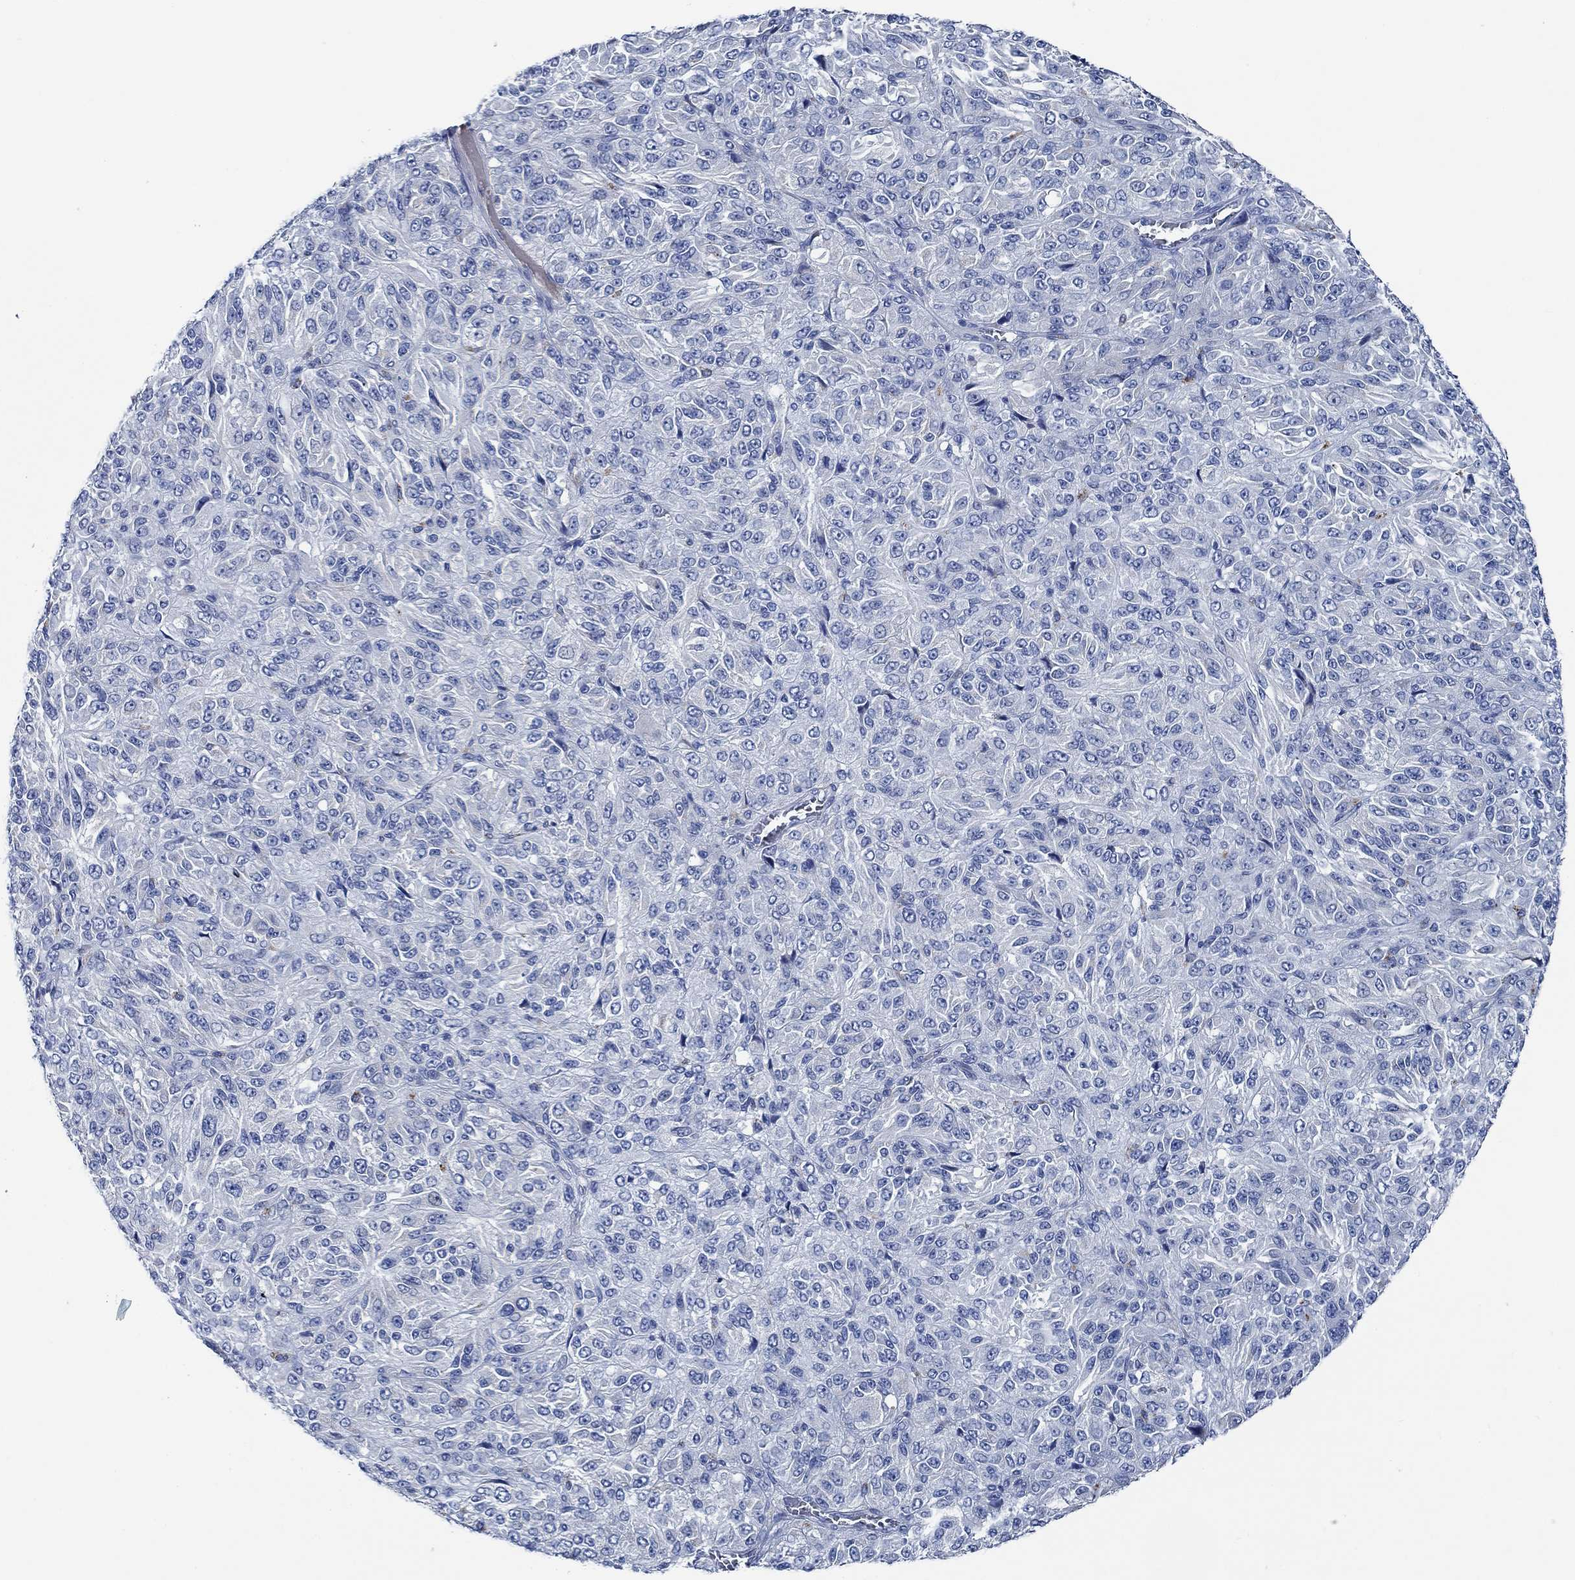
{"staining": {"intensity": "negative", "quantity": "none", "location": "none"}, "tissue": "melanoma", "cell_type": "Tumor cells", "image_type": "cancer", "snomed": [{"axis": "morphology", "description": "Malignant melanoma, Metastatic site"}, {"axis": "topography", "description": "Brain"}], "caption": "Immunohistochemistry photomicrograph of malignant melanoma (metastatic site) stained for a protein (brown), which exhibits no expression in tumor cells.", "gene": "SVEP1", "patient": {"sex": "female", "age": 56}}